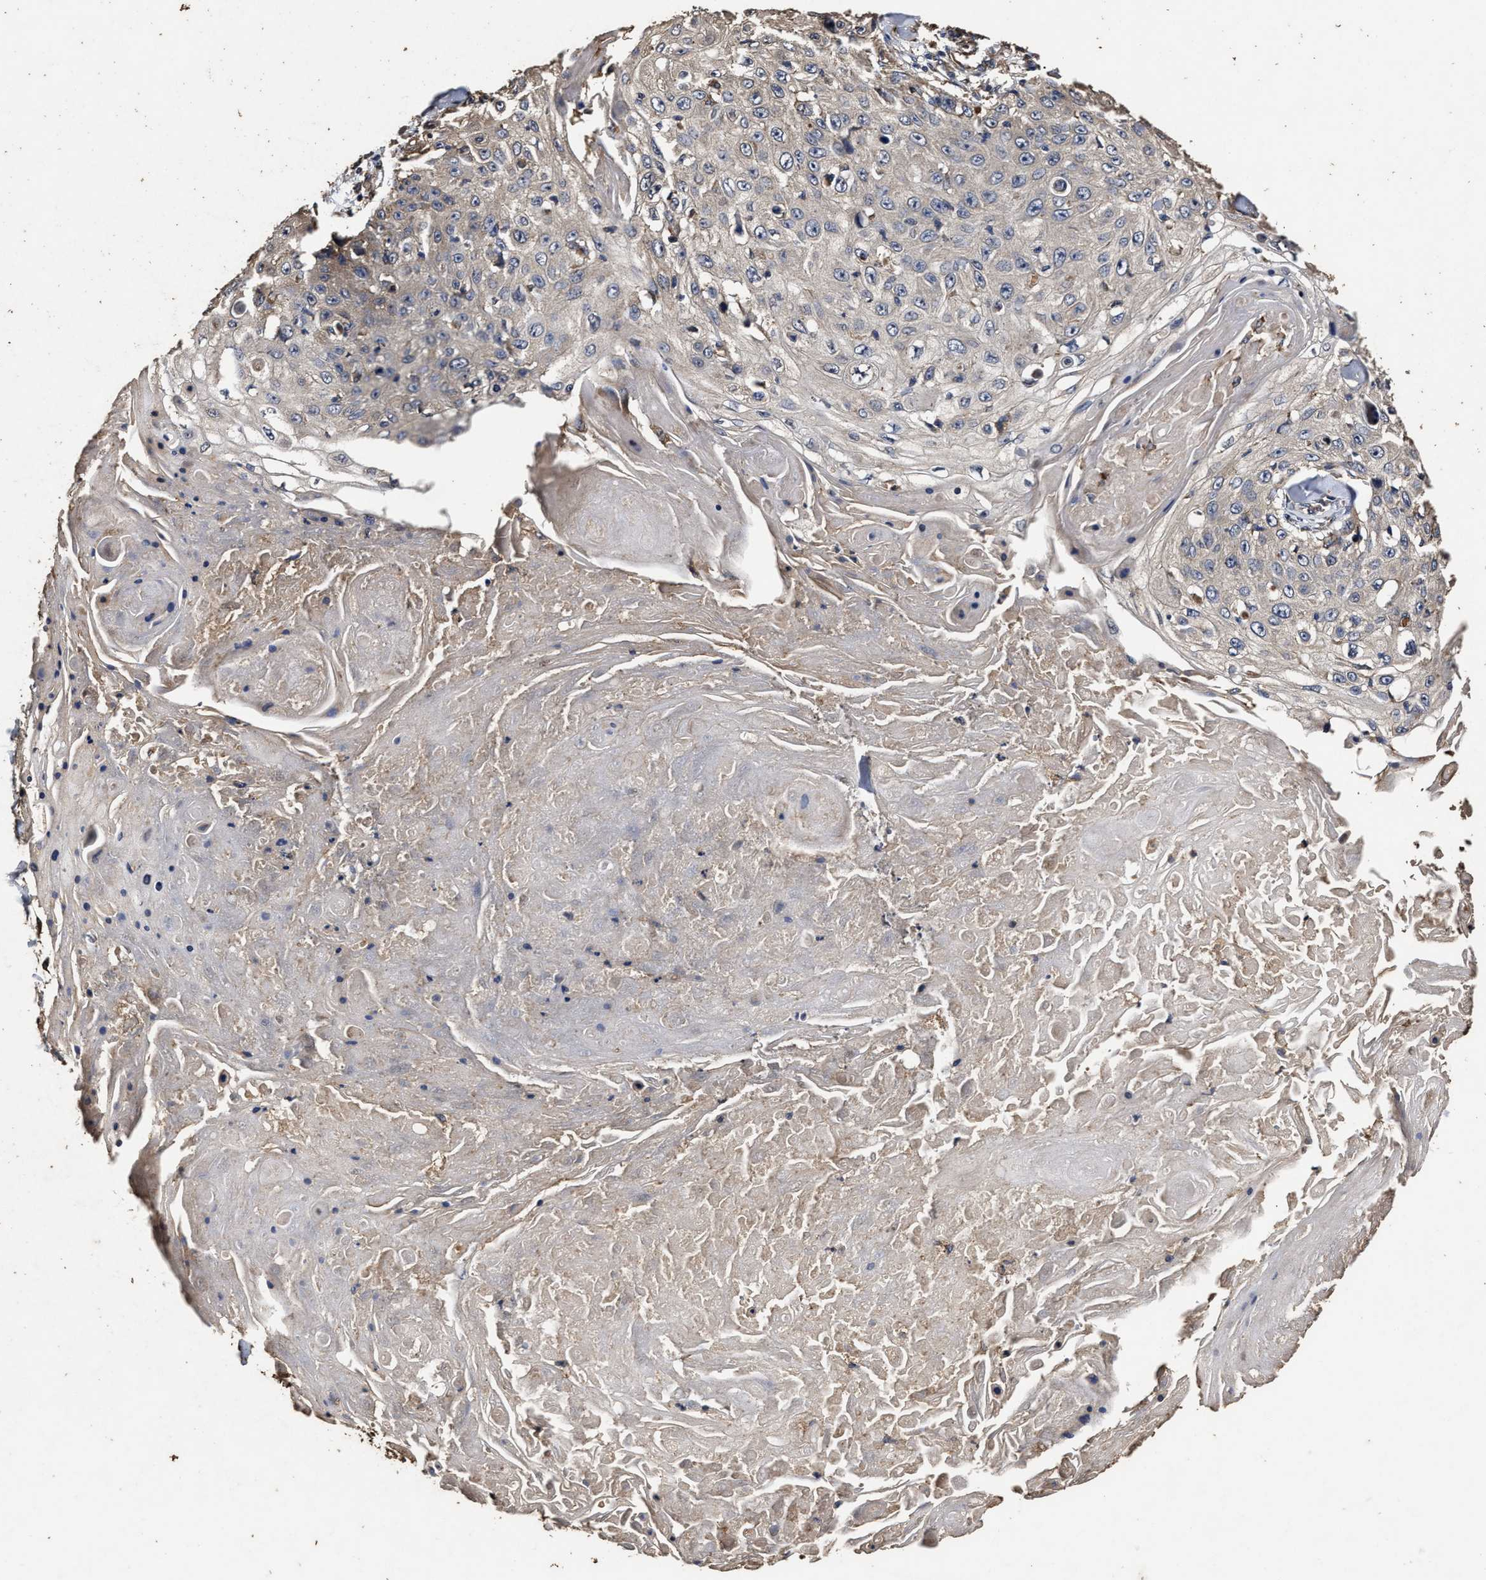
{"staining": {"intensity": "negative", "quantity": "none", "location": "none"}, "tissue": "skin cancer", "cell_type": "Tumor cells", "image_type": "cancer", "snomed": [{"axis": "morphology", "description": "Squamous cell carcinoma, NOS"}, {"axis": "topography", "description": "Skin"}], "caption": "An IHC photomicrograph of skin squamous cell carcinoma is shown. There is no staining in tumor cells of skin squamous cell carcinoma. The staining is performed using DAB brown chromogen with nuclei counter-stained in using hematoxylin.", "gene": "PPM1K", "patient": {"sex": "male", "age": 86}}